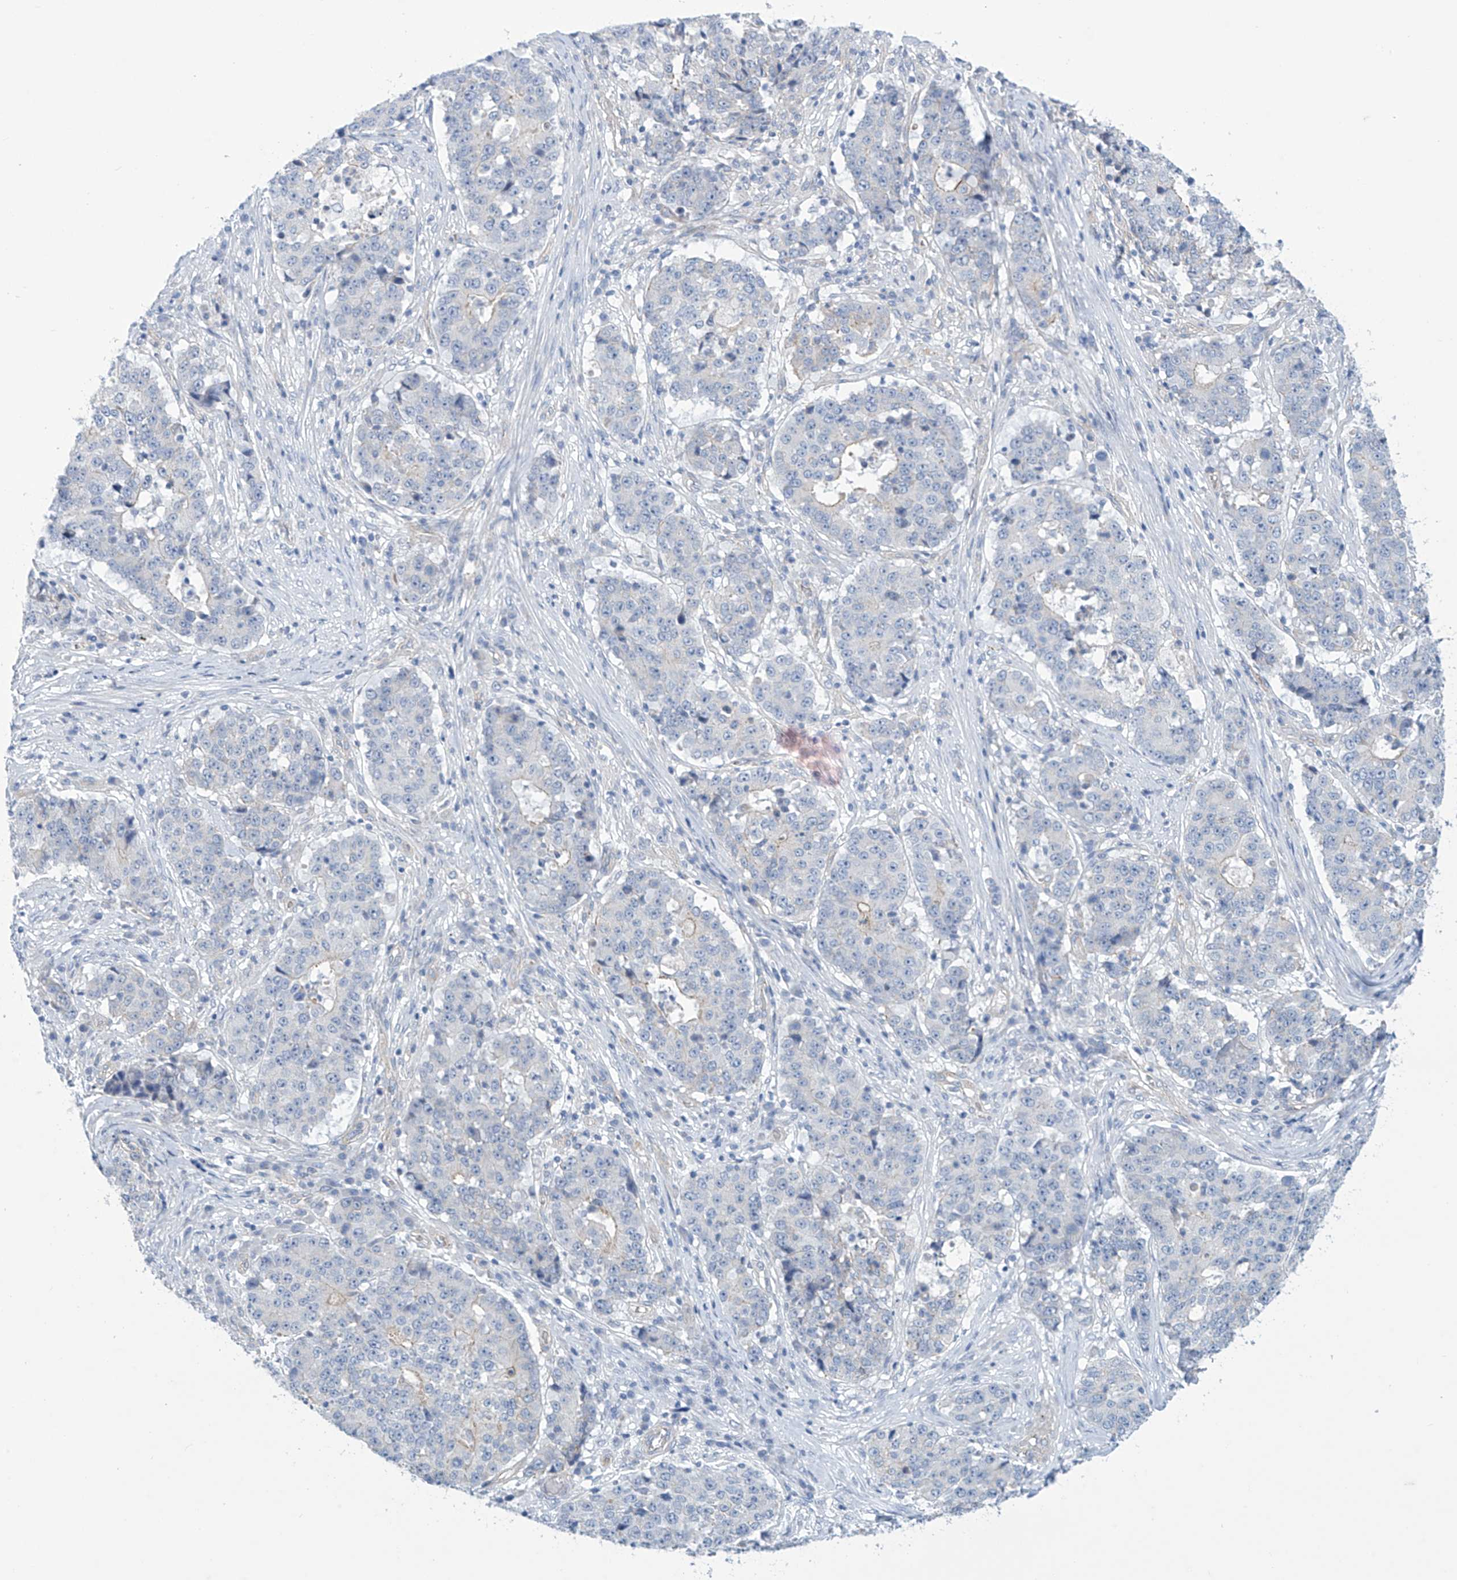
{"staining": {"intensity": "negative", "quantity": "none", "location": "none"}, "tissue": "stomach cancer", "cell_type": "Tumor cells", "image_type": "cancer", "snomed": [{"axis": "morphology", "description": "Adenocarcinoma, NOS"}, {"axis": "topography", "description": "Stomach"}], "caption": "The photomicrograph shows no significant expression in tumor cells of stomach adenocarcinoma.", "gene": "ABHD13", "patient": {"sex": "male", "age": 59}}